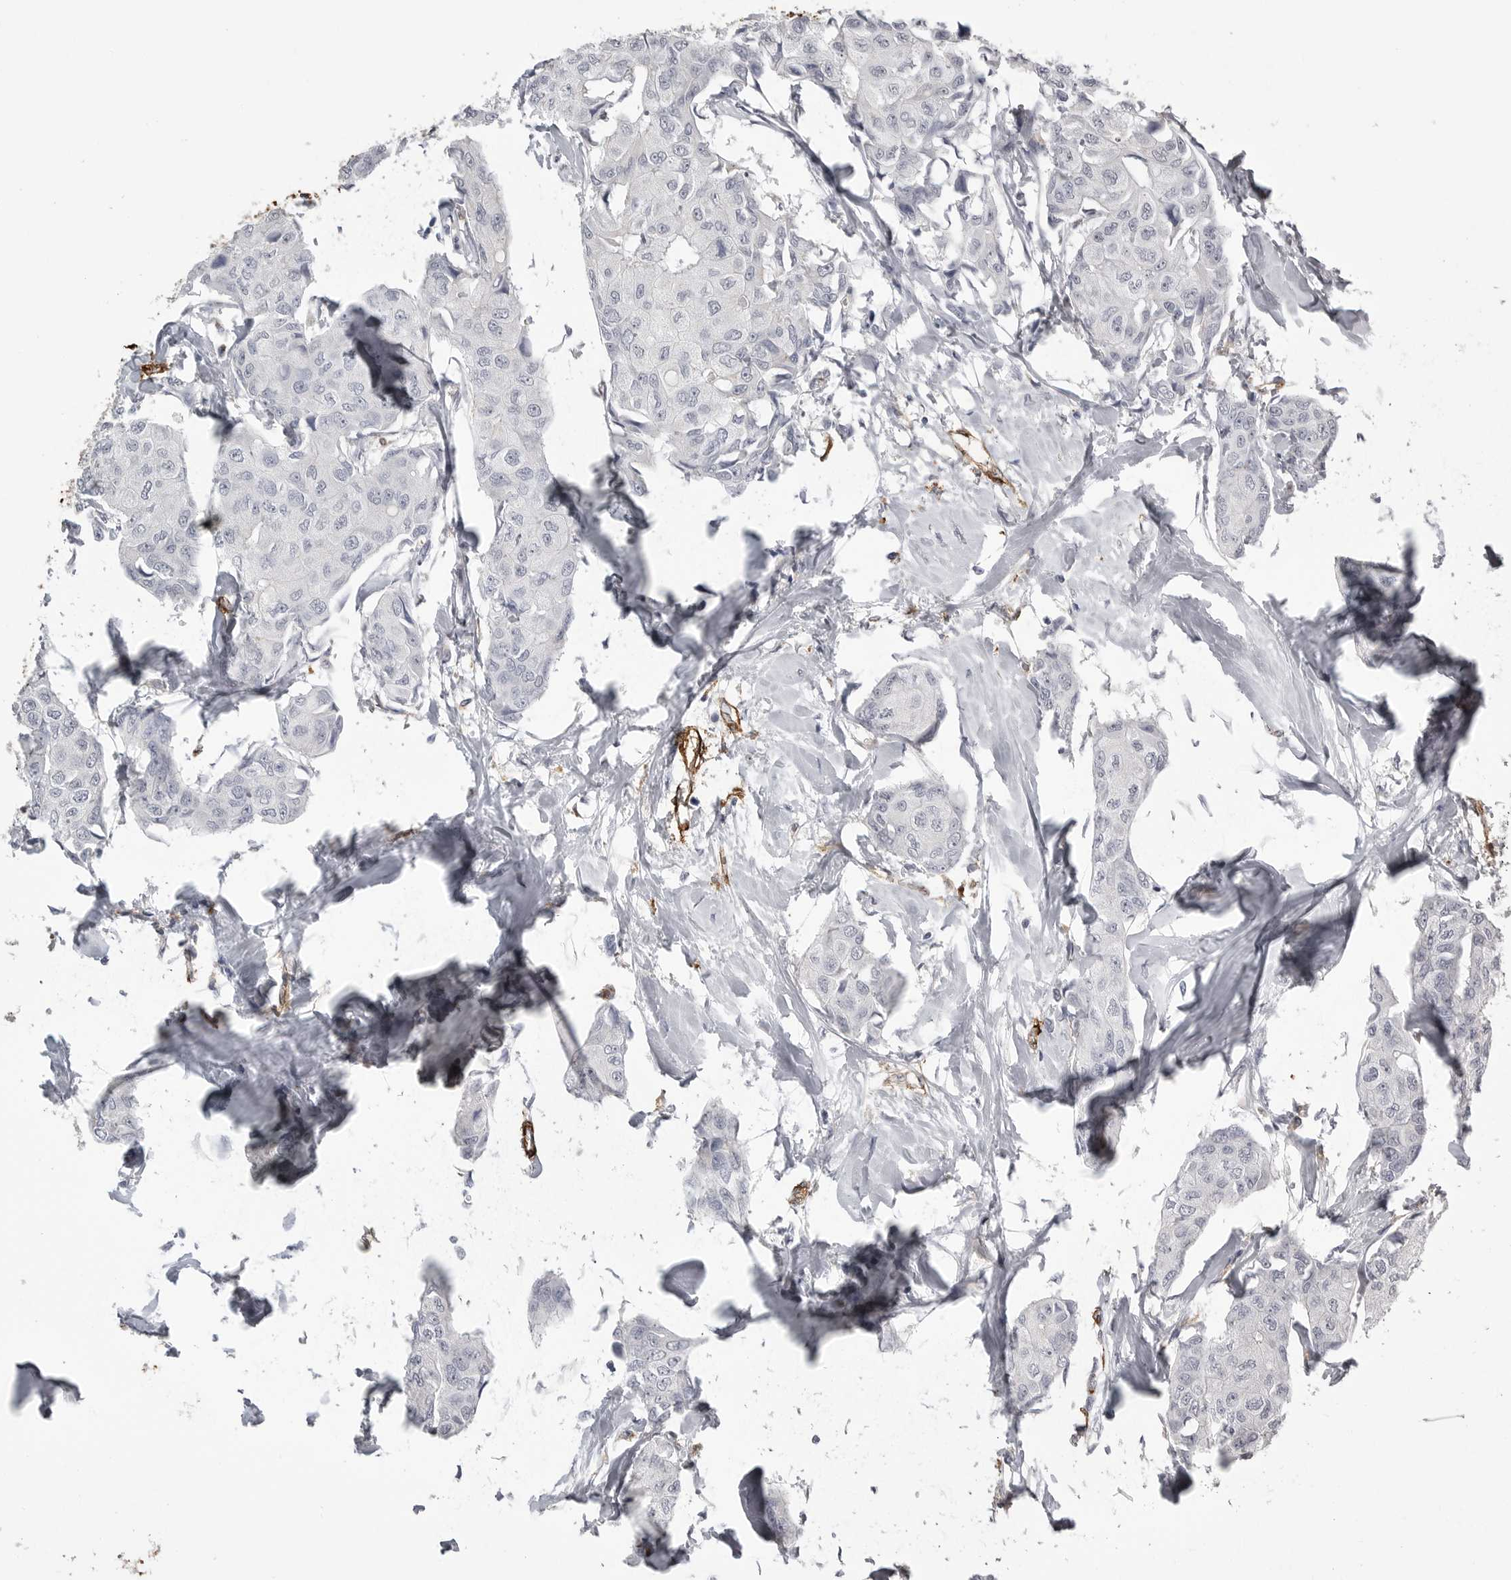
{"staining": {"intensity": "negative", "quantity": "none", "location": "none"}, "tissue": "breast cancer", "cell_type": "Tumor cells", "image_type": "cancer", "snomed": [{"axis": "morphology", "description": "Duct carcinoma"}, {"axis": "topography", "description": "Breast"}], "caption": "Tumor cells show no significant protein positivity in invasive ductal carcinoma (breast).", "gene": "AOC3", "patient": {"sex": "female", "age": 80}}